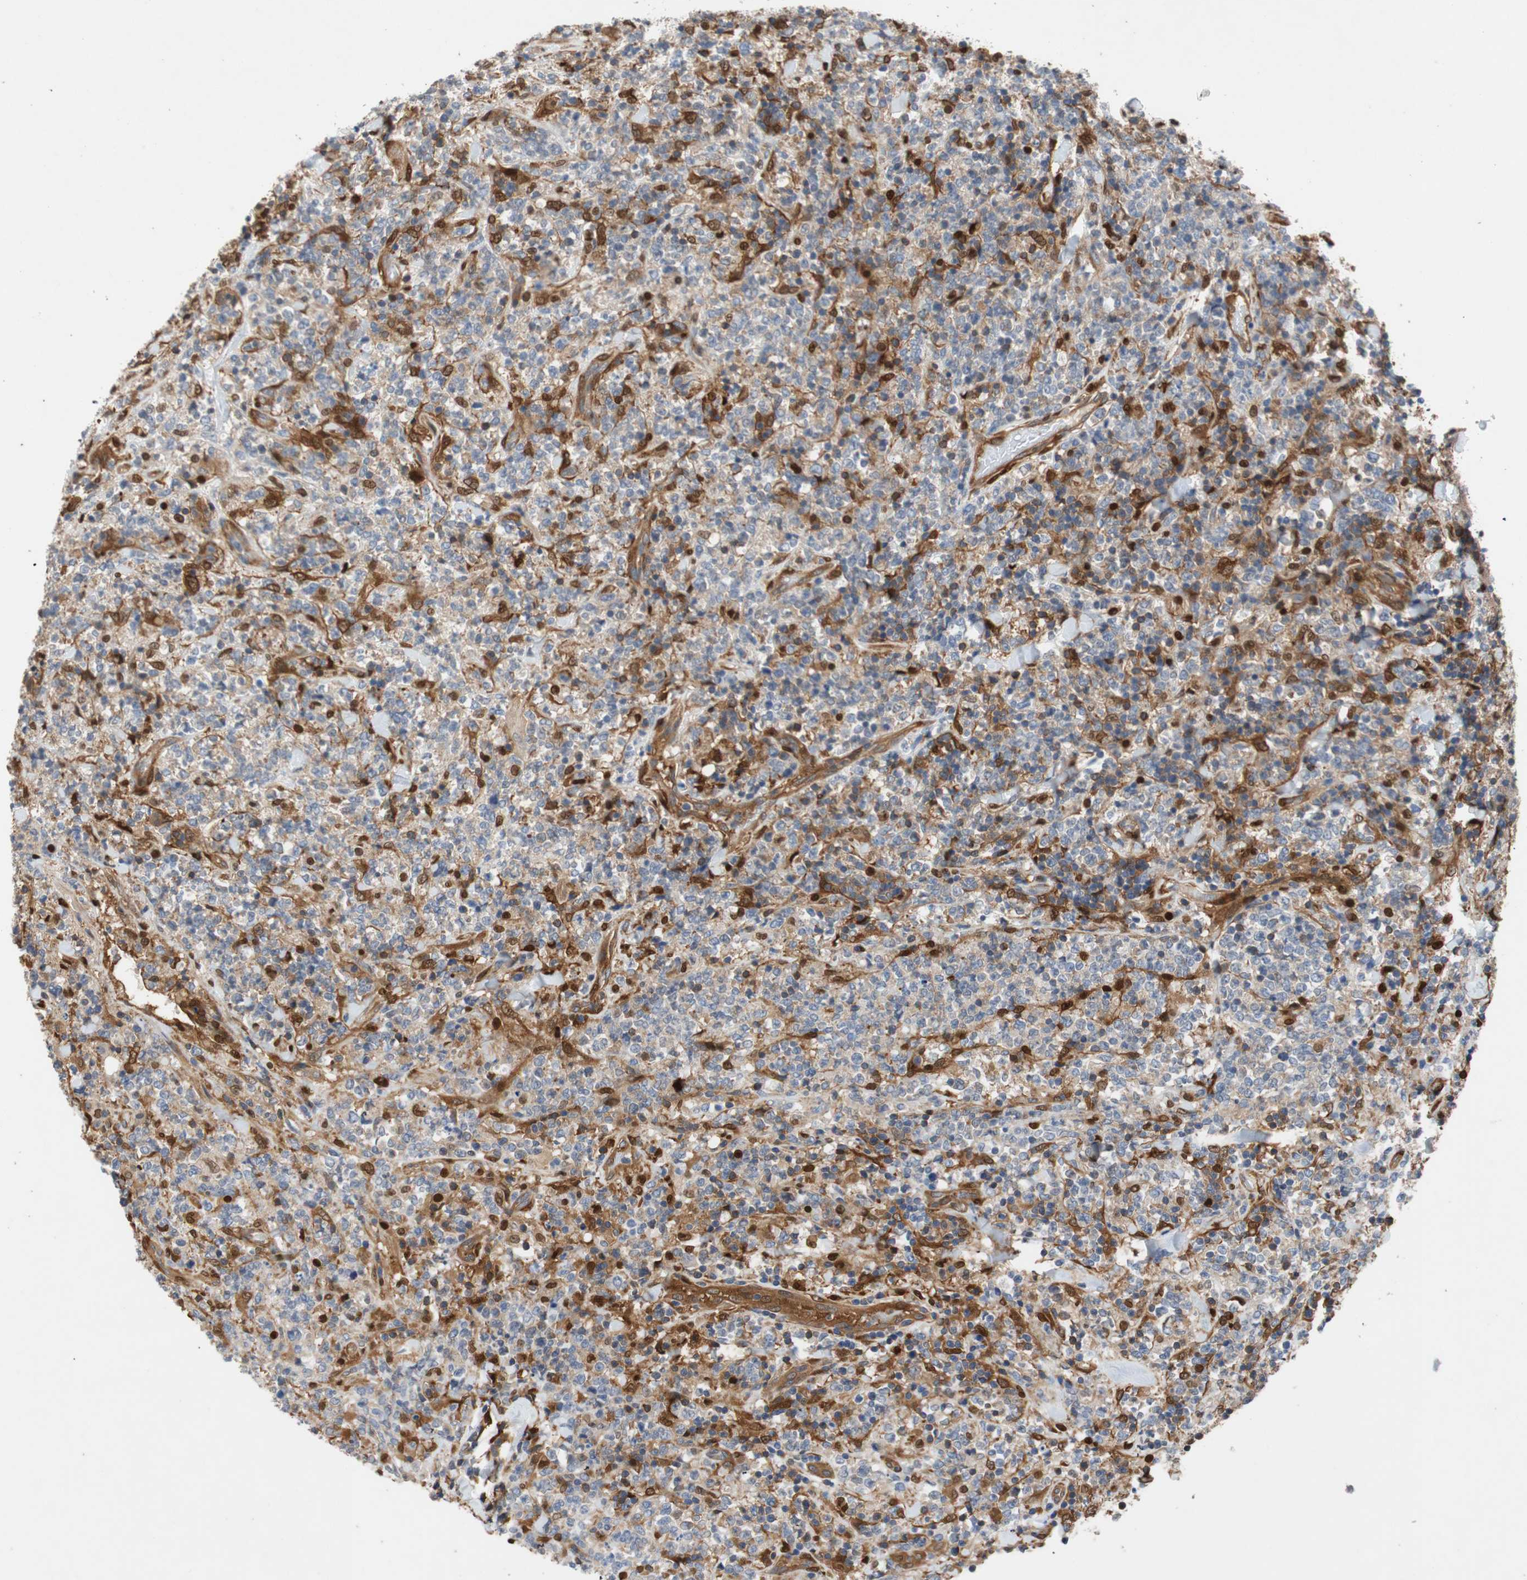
{"staining": {"intensity": "moderate", "quantity": "<25%", "location": "cytoplasmic/membranous,nuclear"}, "tissue": "lymphoma", "cell_type": "Tumor cells", "image_type": "cancer", "snomed": [{"axis": "morphology", "description": "Malignant lymphoma, non-Hodgkin's type, High grade"}, {"axis": "topography", "description": "Soft tissue"}], "caption": "Protein positivity by IHC displays moderate cytoplasmic/membranous and nuclear positivity in about <25% of tumor cells in lymphoma.", "gene": "RELB", "patient": {"sex": "male", "age": 18}}